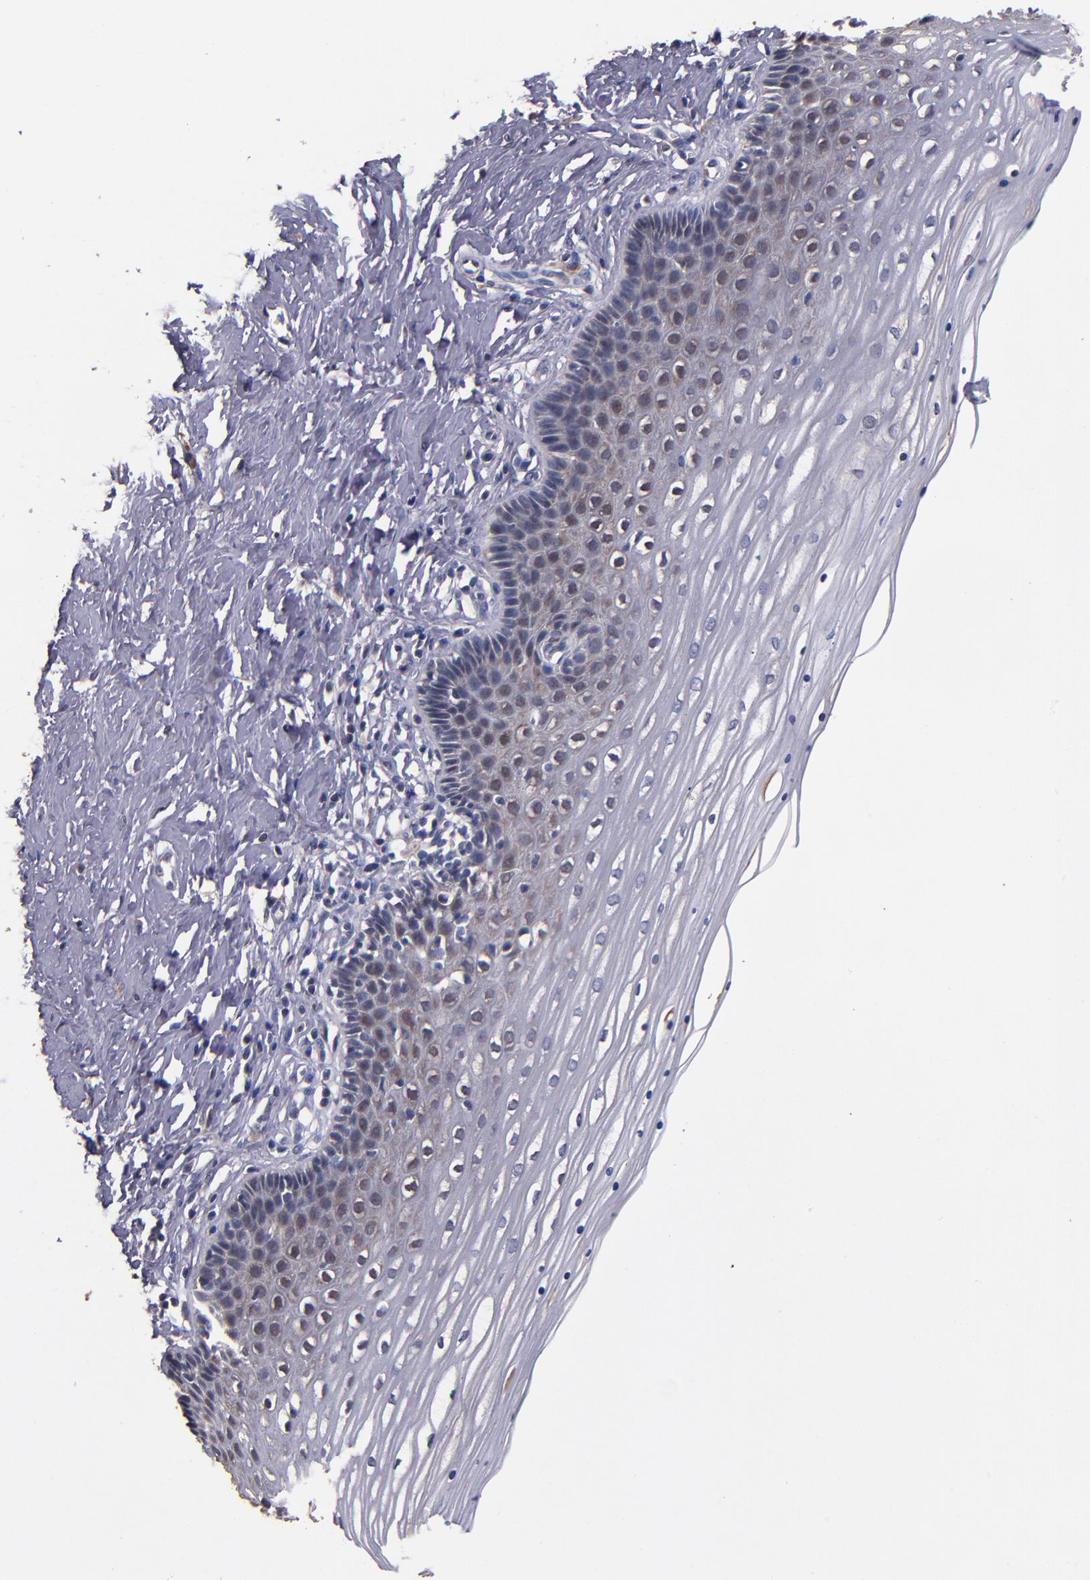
{"staining": {"intensity": "weak", "quantity": ">75%", "location": "cytoplasmic/membranous"}, "tissue": "cervix", "cell_type": "Glandular cells", "image_type": "normal", "snomed": [{"axis": "morphology", "description": "Normal tissue, NOS"}, {"axis": "topography", "description": "Cervix"}], "caption": "A micrograph of cervix stained for a protein demonstrates weak cytoplasmic/membranous brown staining in glandular cells.", "gene": "TTLL12", "patient": {"sex": "female", "age": 39}}